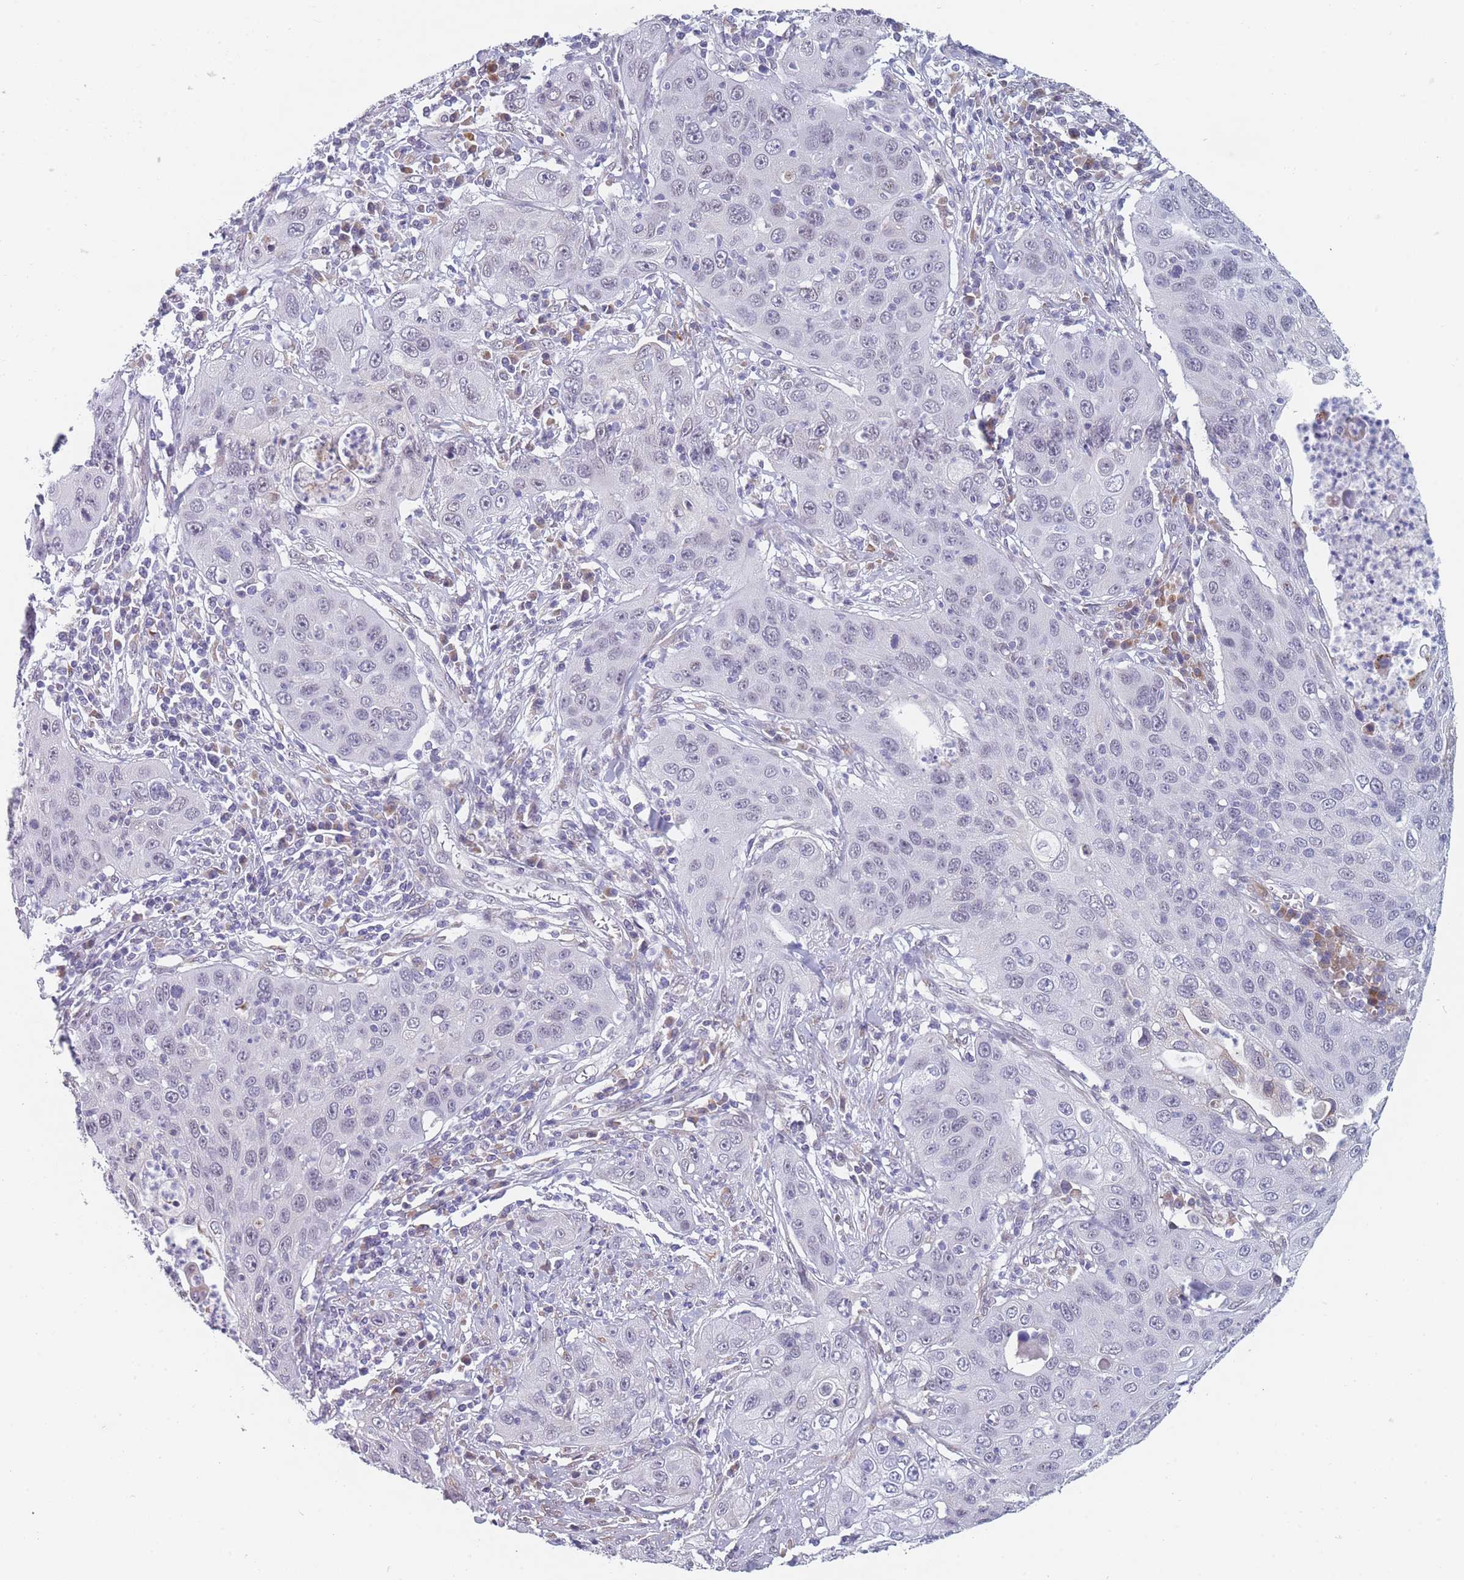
{"staining": {"intensity": "negative", "quantity": "none", "location": "none"}, "tissue": "cervical cancer", "cell_type": "Tumor cells", "image_type": "cancer", "snomed": [{"axis": "morphology", "description": "Squamous cell carcinoma, NOS"}, {"axis": "topography", "description": "Cervix"}], "caption": "Cervical squamous cell carcinoma was stained to show a protein in brown. There is no significant positivity in tumor cells.", "gene": "TMED10", "patient": {"sex": "female", "age": 36}}